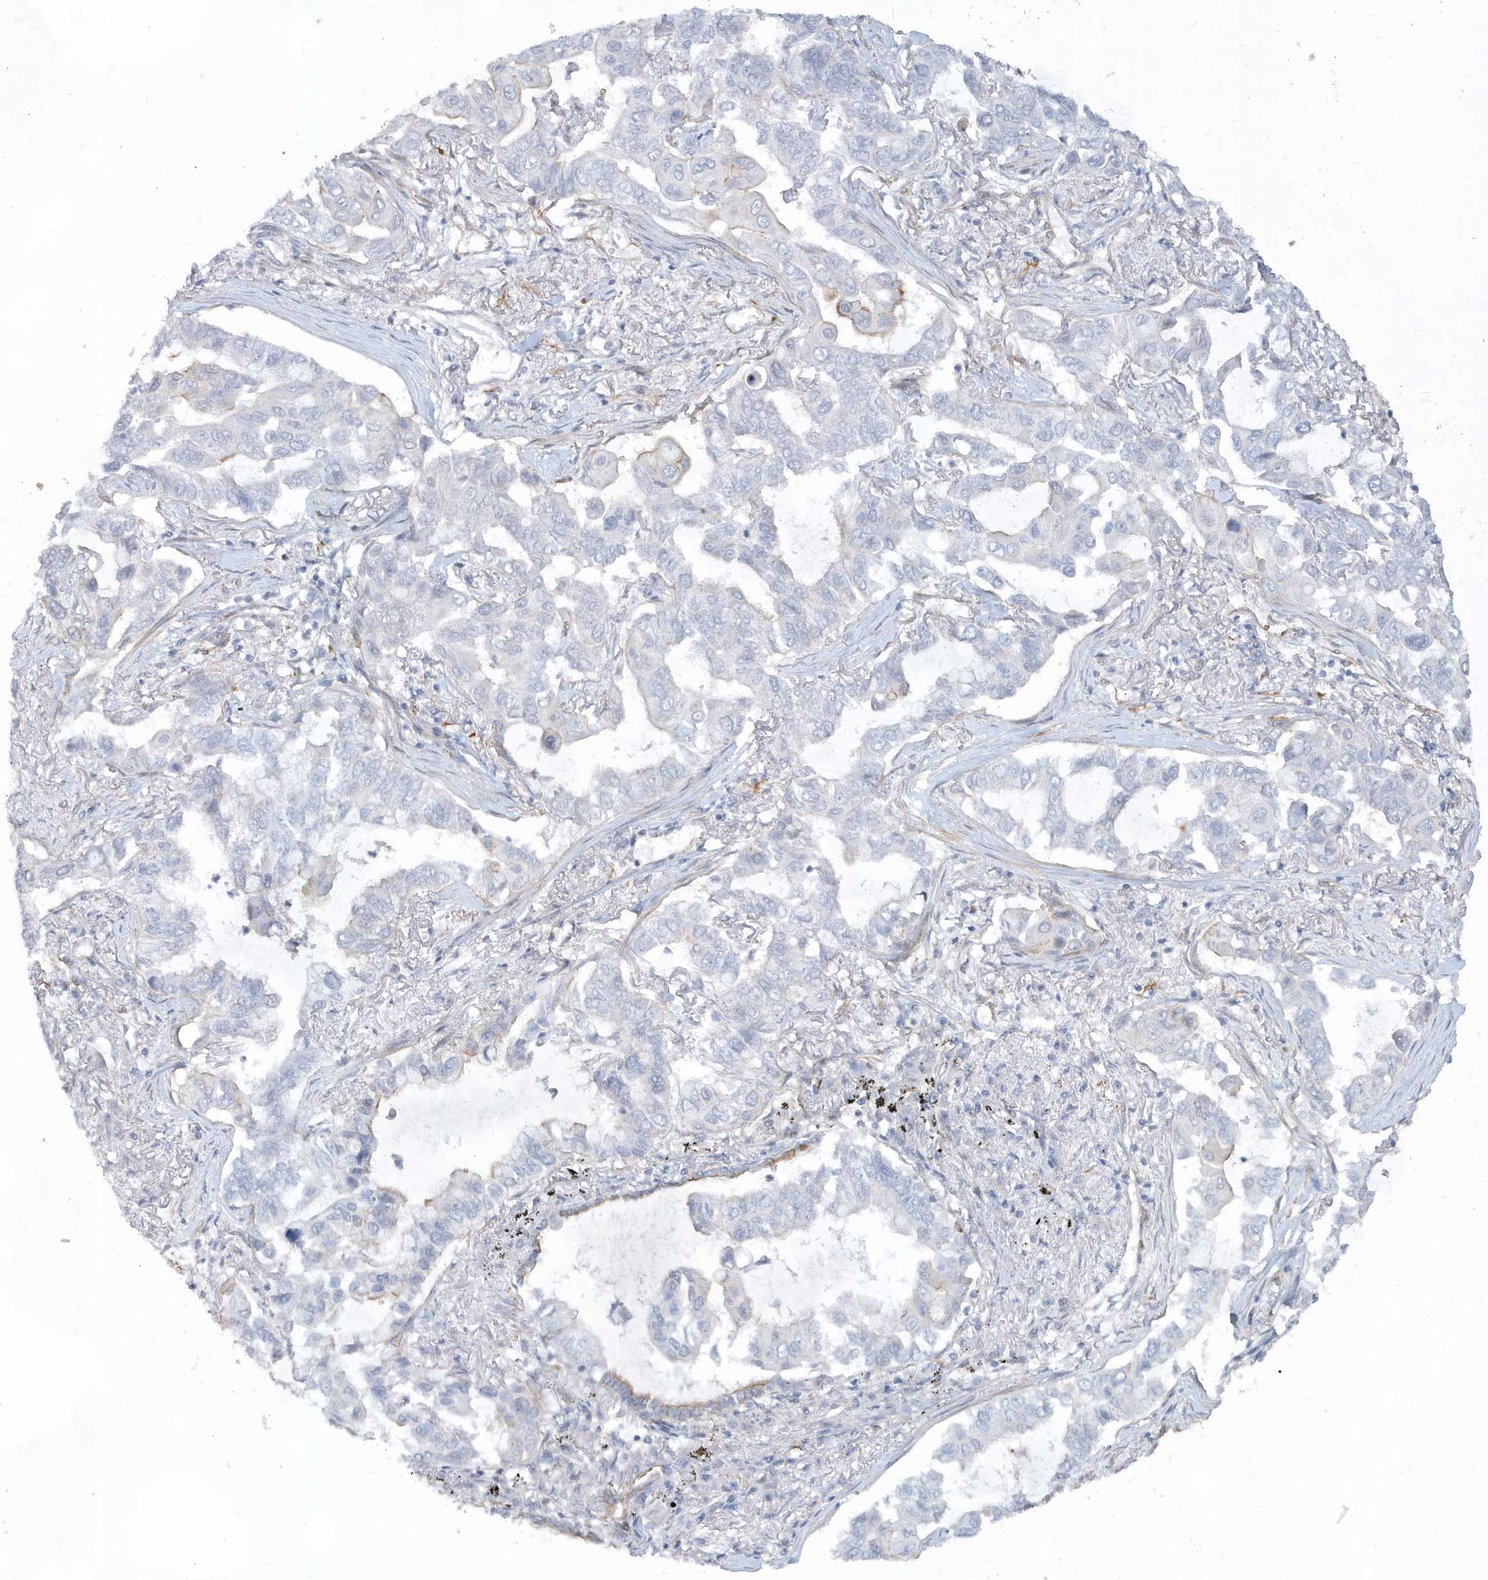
{"staining": {"intensity": "negative", "quantity": "none", "location": "none"}, "tissue": "lung cancer", "cell_type": "Tumor cells", "image_type": "cancer", "snomed": [{"axis": "morphology", "description": "Adenocarcinoma, NOS"}, {"axis": "topography", "description": "Lung"}], "caption": "Photomicrograph shows no significant protein positivity in tumor cells of adenocarcinoma (lung). The staining was performed using DAB to visualize the protein expression in brown, while the nuclei were stained in blue with hematoxylin (Magnification: 20x).", "gene": "RAI14", "patient": {"sex": "male", "age": 64}}